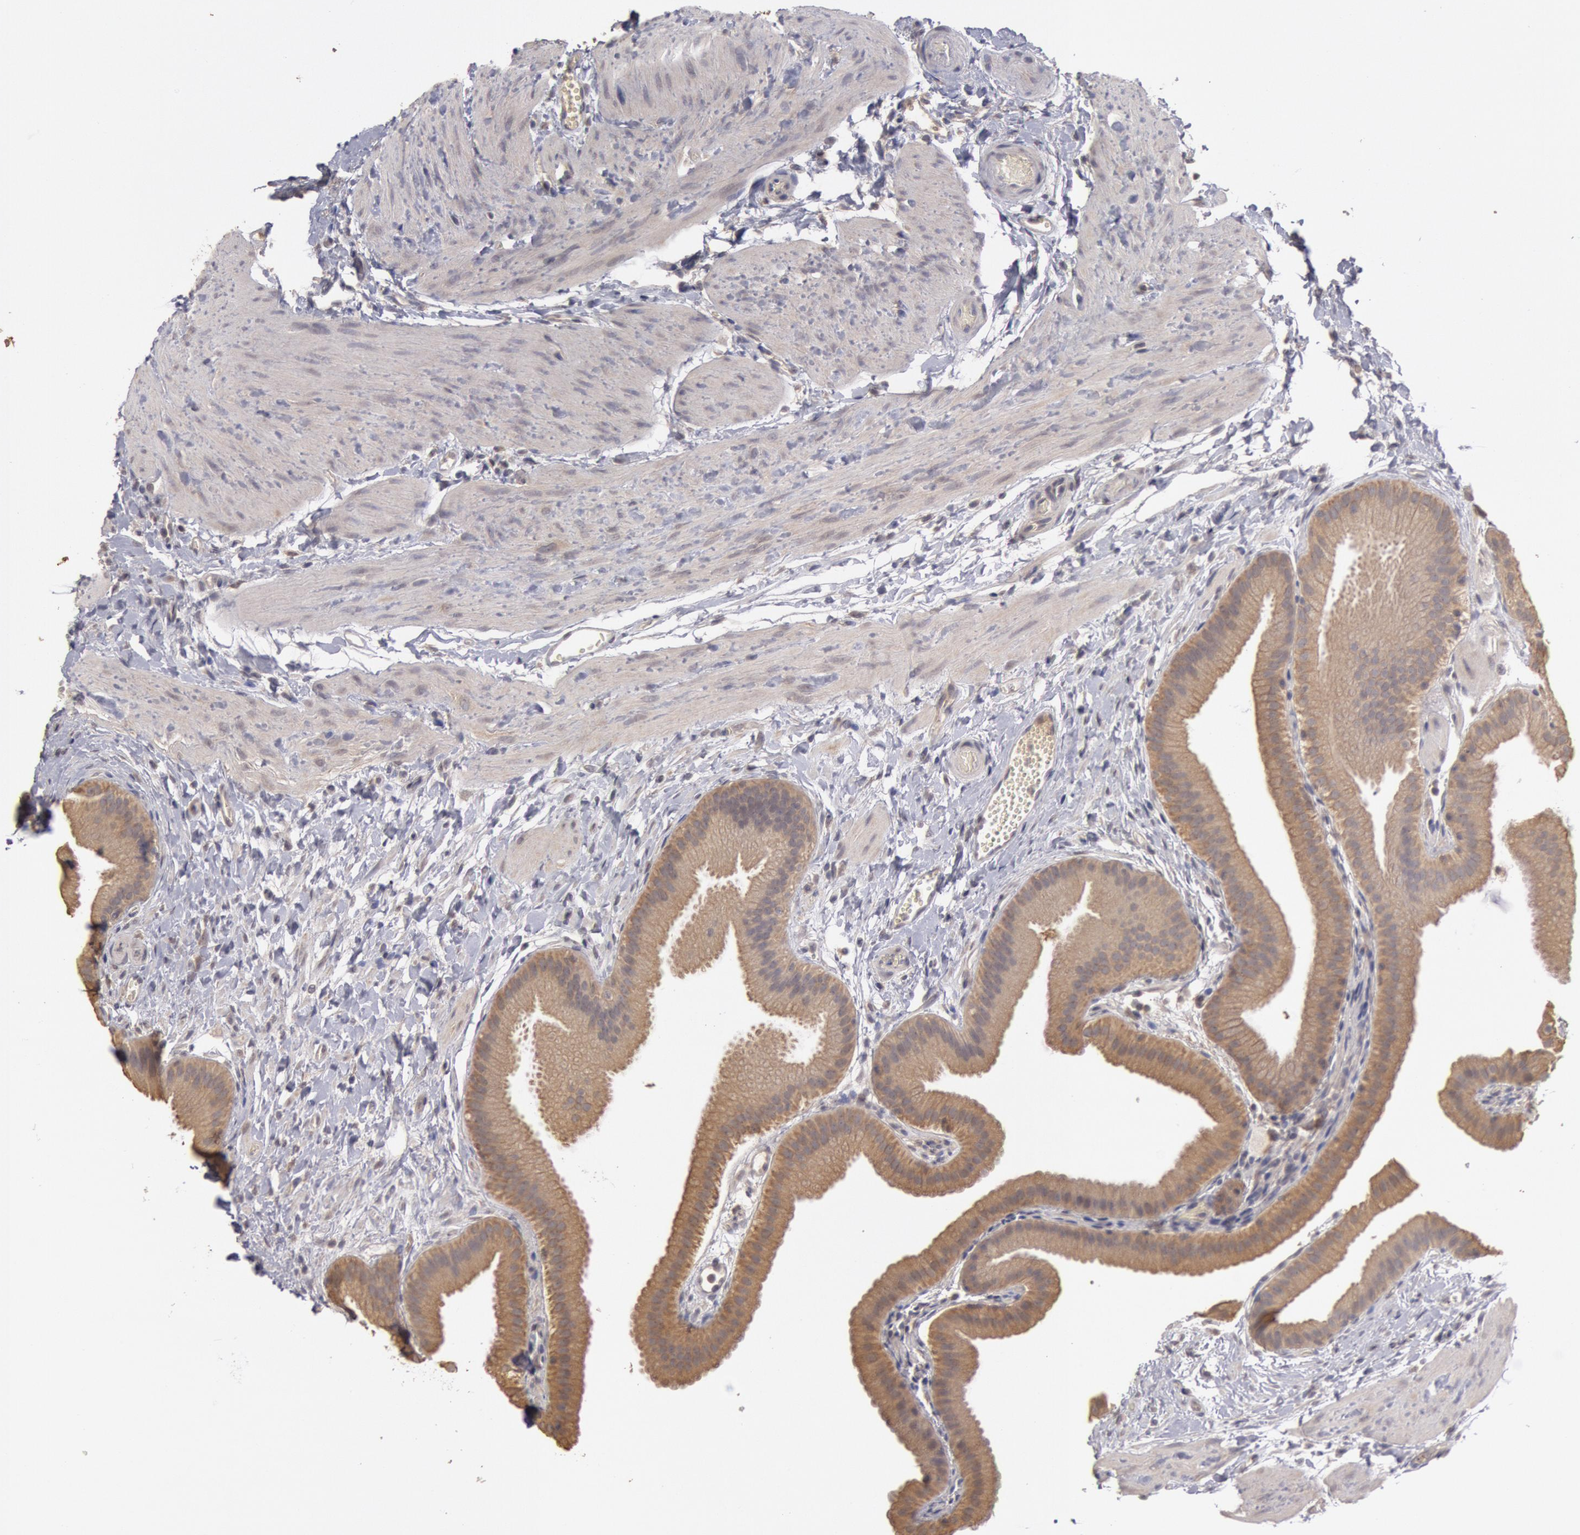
{"staining": {"intensity": "moderate", "quantity": ">75%", "location": "cytoplasmic/membranous"}, "tissue": "gallbladder", "cell_type": "Glandular cells", "image_type": "normal", "snomed": [{"axis": "morphology", "description": "Normal tissue, NOS"}, {"axis": "topography", "description": "Gallbladder"}], "caption": "An immunohistochemistry histopathology image of unremarkable tissue is shown. Protein staining in brown highlights moderate cytoplasmic/membranous positivity in gallbladder within glandular cells. The protein of interest is shown in brown color, while the nuclei are stained blue.", "gene": "ZFP36L1", "patient": {"sex": "female", "age": 63}}